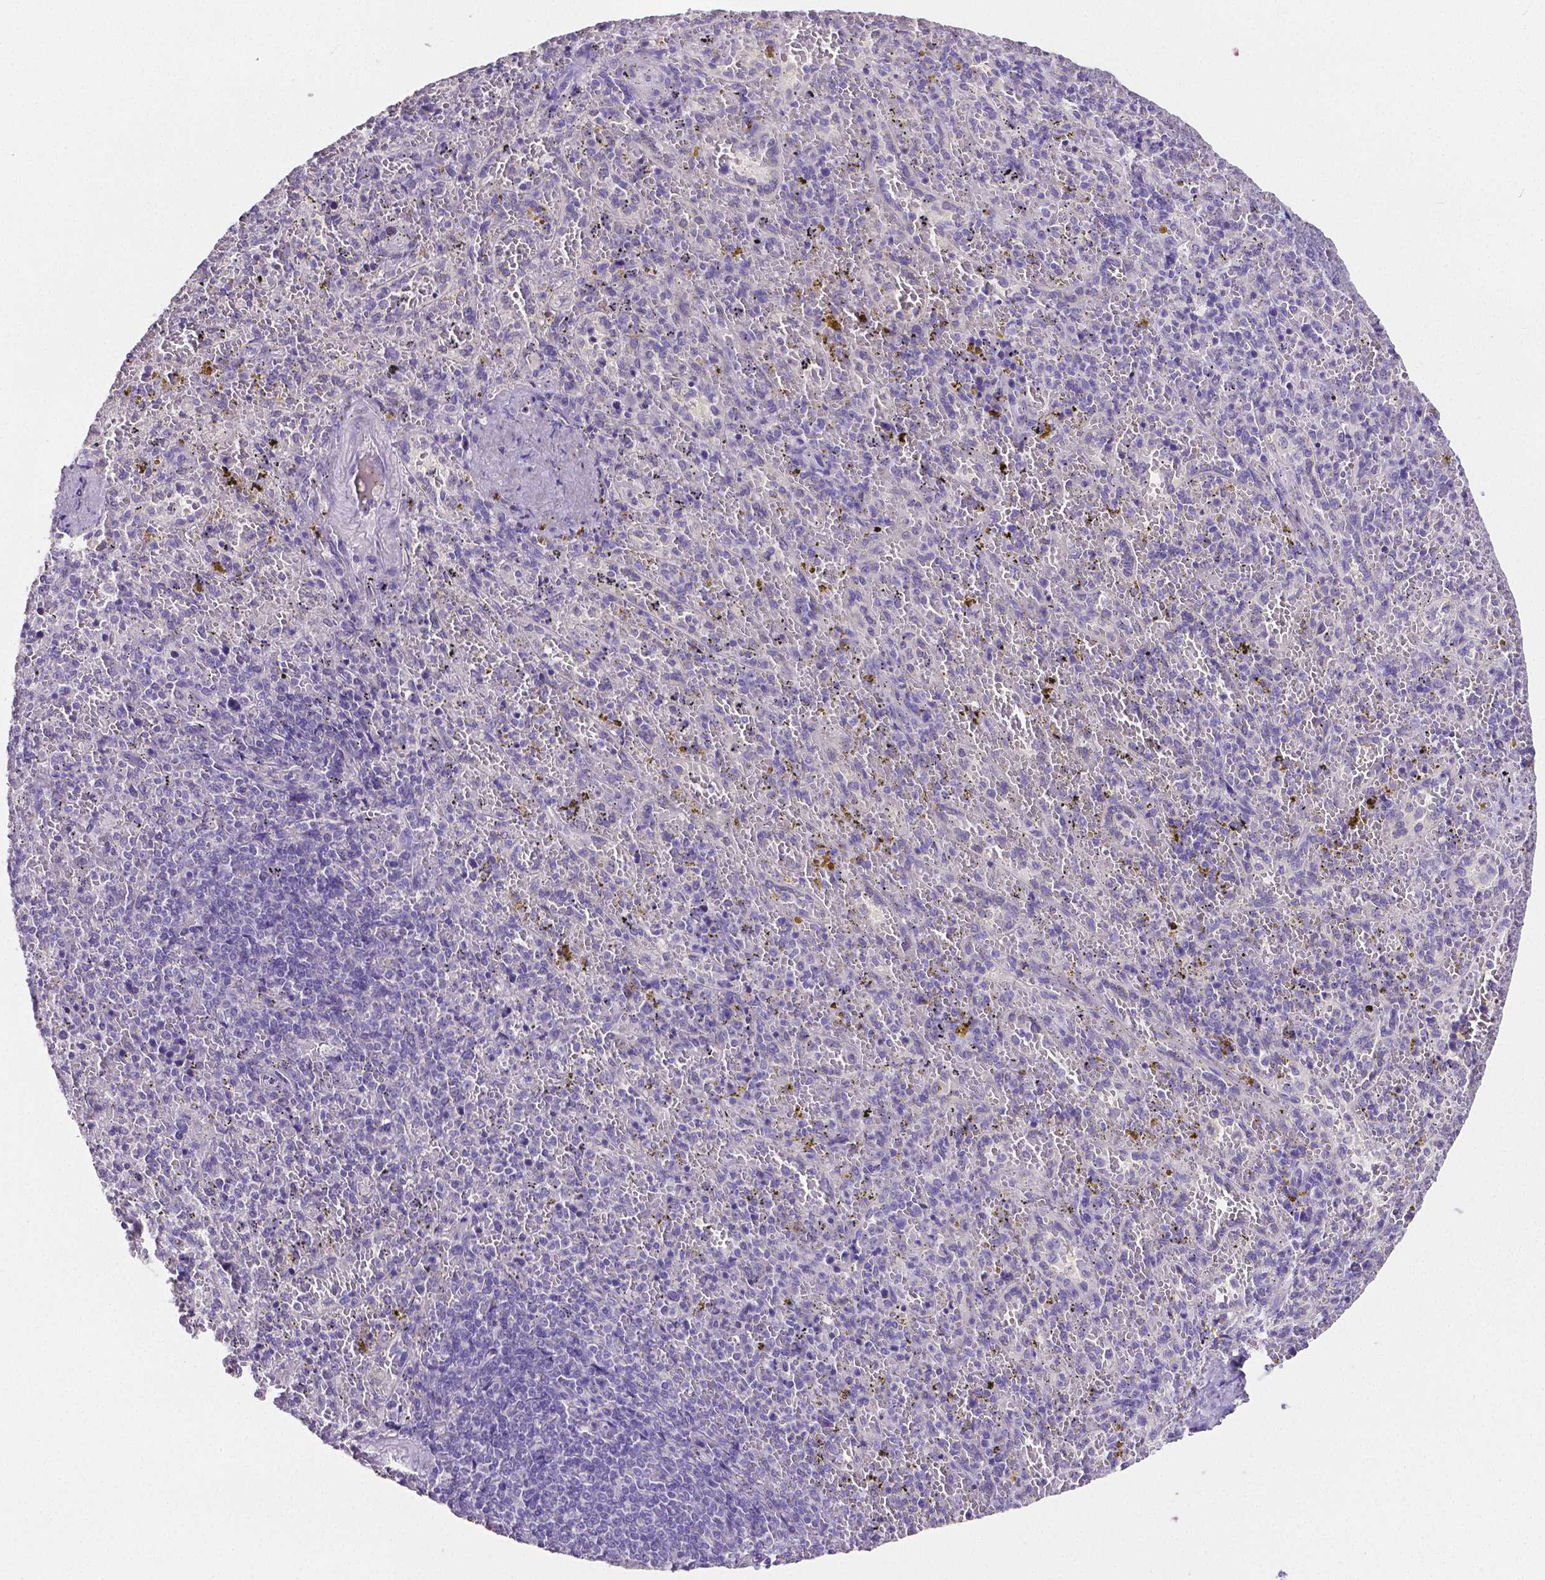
{"staining": {"intensity": "negative", "quantity": "none", "location": "none"}, "tissue": "spleen", "cell_type": "Cells in red pulp", "image_type": "normal", "snomed": [{"axis": "morphology", "description": "Normal tissue, NOS"}, {"axis": "topography", "description": "Spleen"}], "caption": "A micrograph of spleen stained for a protein reveals no brown staining in cells in red pulp. (Brightfield microscopy of DAB IHC at high magnification).", "gene": "SLC22A2", "patient": {"sex": "female", "age": 50}}